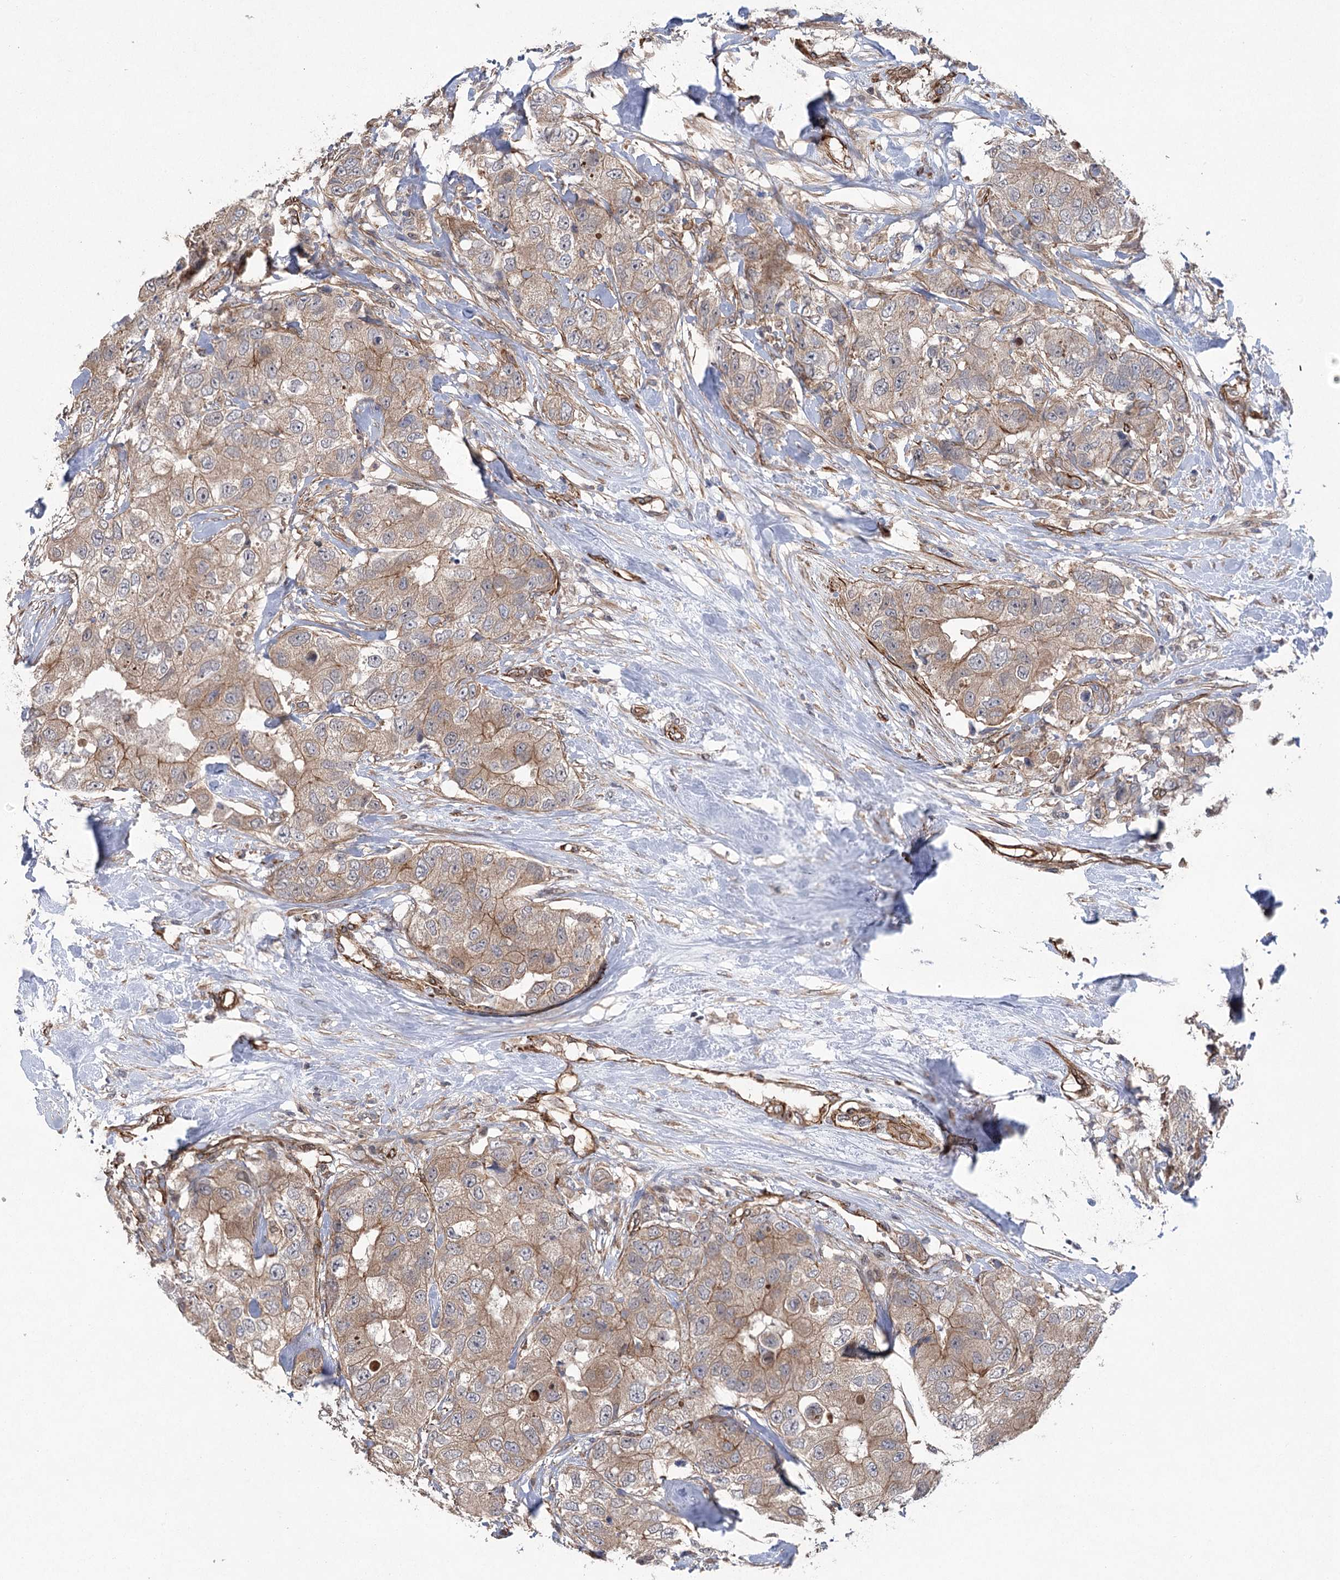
{"staining": {"intensity": "weak", "quantity": ">75%", "location": "cytoplasmic/membranous"}, "tissue": "breast cancer", "cell_type": "Tumor cells", "image_type": "cancer", "snomed": [{"axis": "morphology", "description": "Duct carcinoma"}, {"axis": "topography", "description": "Breast"}], "caption": "Invasive ductal carcinoma (breast) stained with a protein marker shows weak staining in tumor cells.", "gene": "RWDD4", "patient": {"sex": "female", "age": 62}}